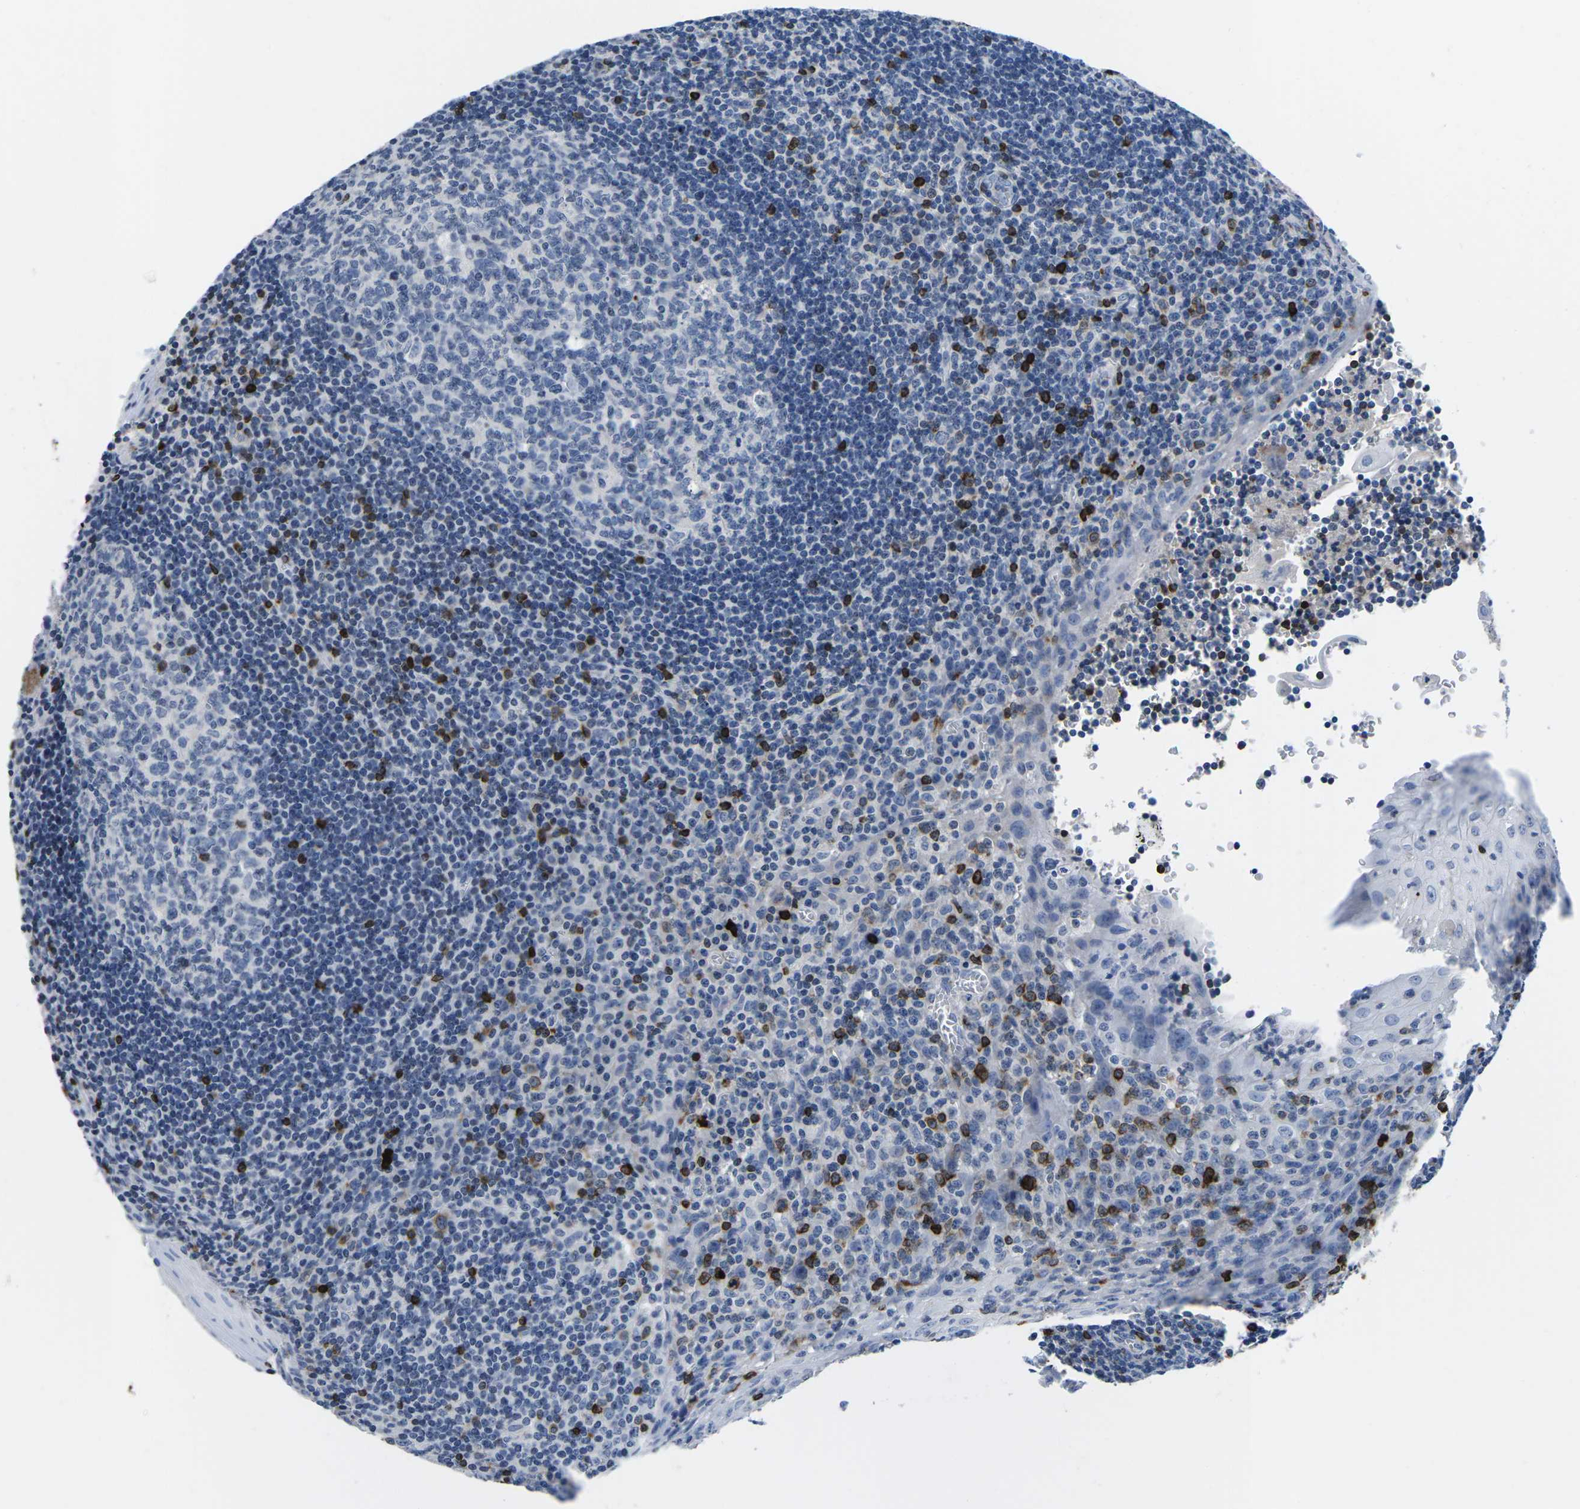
{"staining": {"intensity": "negative", "quantity": "none", "location": "none"}, "tissue": "tonsil", "cell_type": "Germinal center cells", "image_type": "normal", "snomed": [{"axis": "morphology", "description": "Normal tissue, NOS"}, {"axis": "topography", "description": "Tonsil"}], "caption": "Immunohistochemical staining of benign tonsil shows no significant staining in germinal center cells.", "gene": "CTSW", "patient": {"sex": "male", "age": 37}}